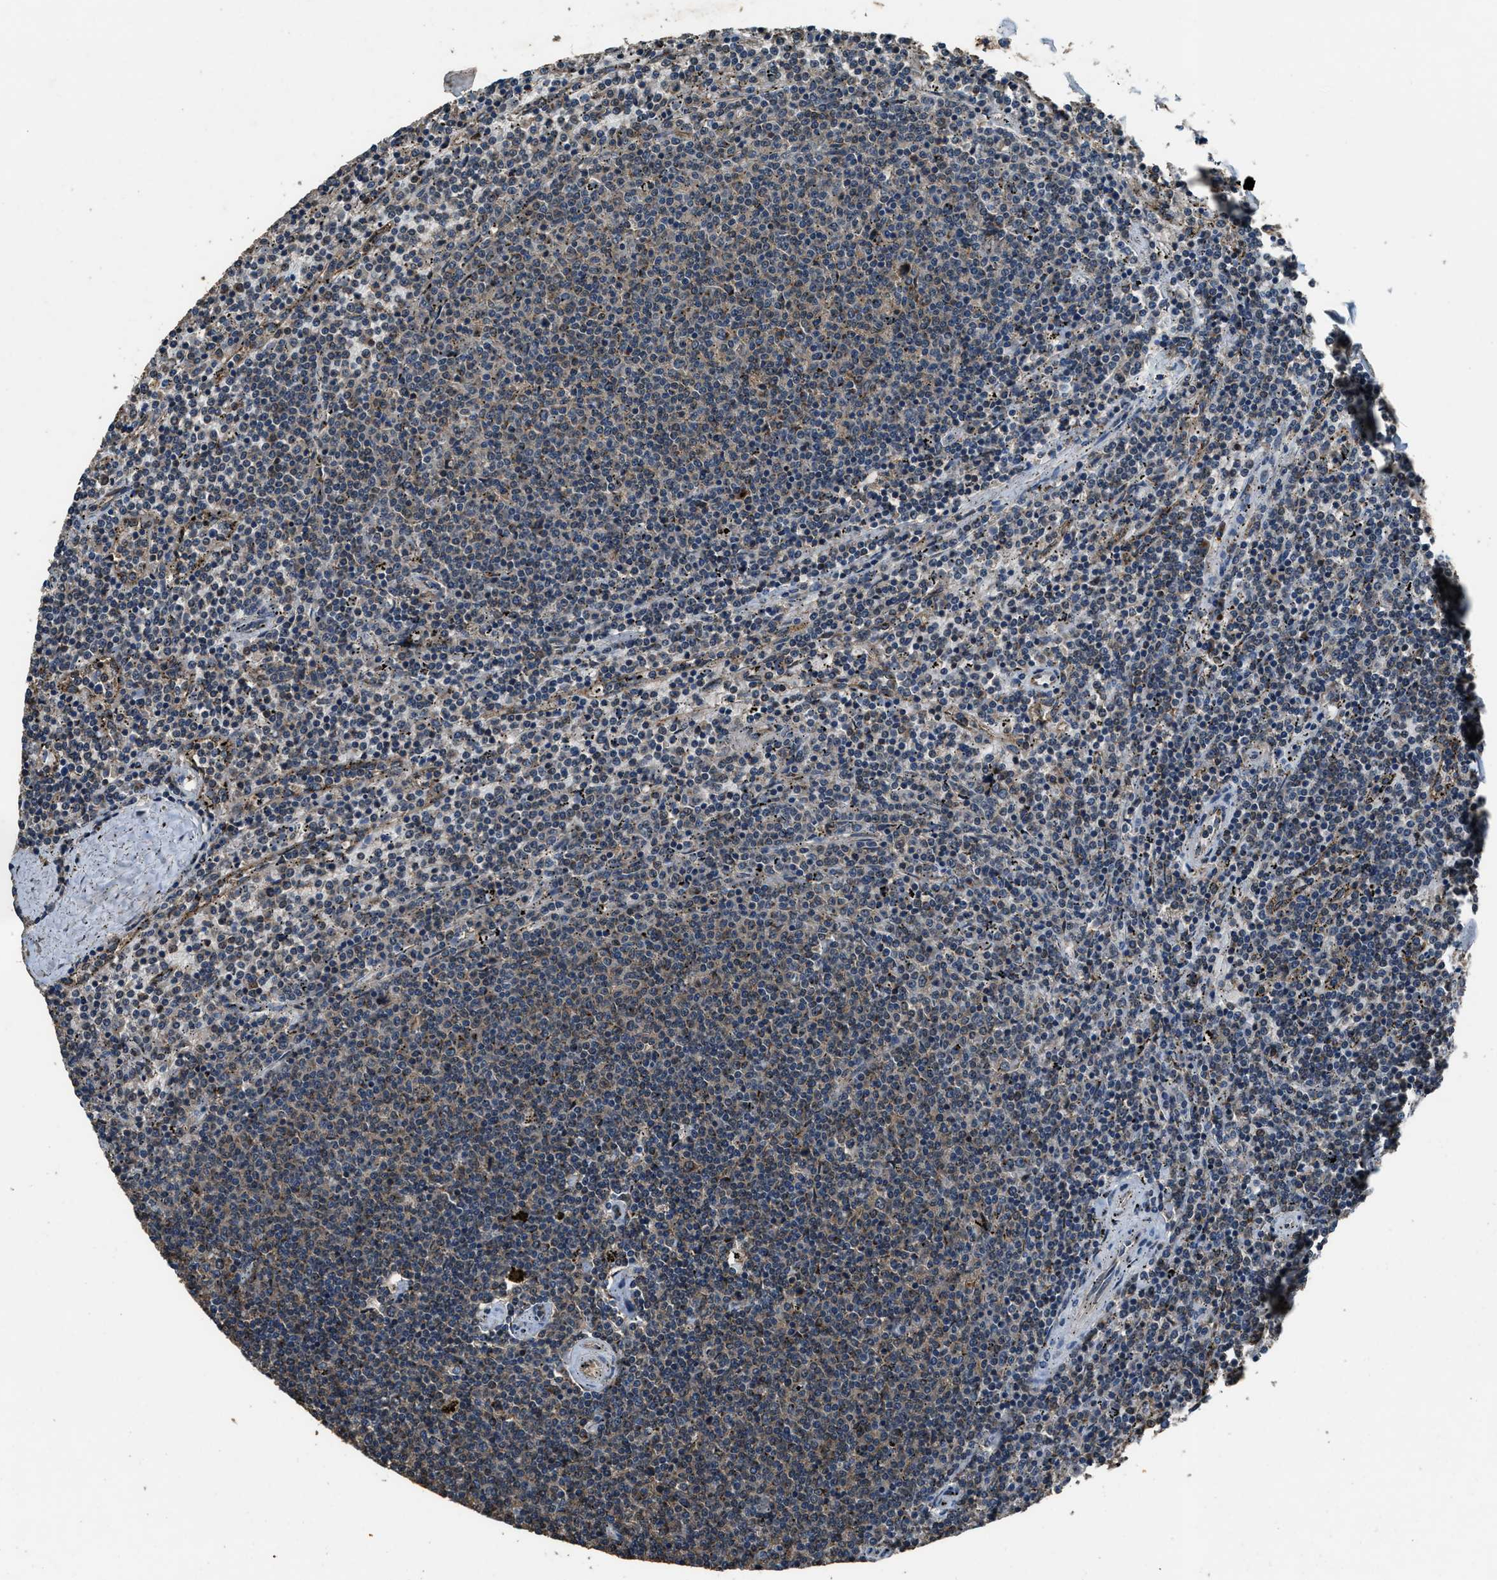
{"staining": {"intensity": "weak", "quantity": "25%-75%", "location": "cytoplasmic/membranous"}, "tissue": "lymphoma", "cell_type": "Tumor cells", "image_type": "cancer", "snomed": [{"axis": "morphology", "description": "Malignant lymphoma, non-Hodgkin's type, Low grade"}, {"axis": "topography", "description": "Spleen"}], "caption": "Immunohistochemistry (IHC) of malignant lymphoma, non-Hodgkin's type (low-grade) shows low levels of weak cytoplasmic/membranous expression in about 25%-75% of tumor cells.", "gene": "SLC38A10", "patient": {"sex": "female", "age": 50}}